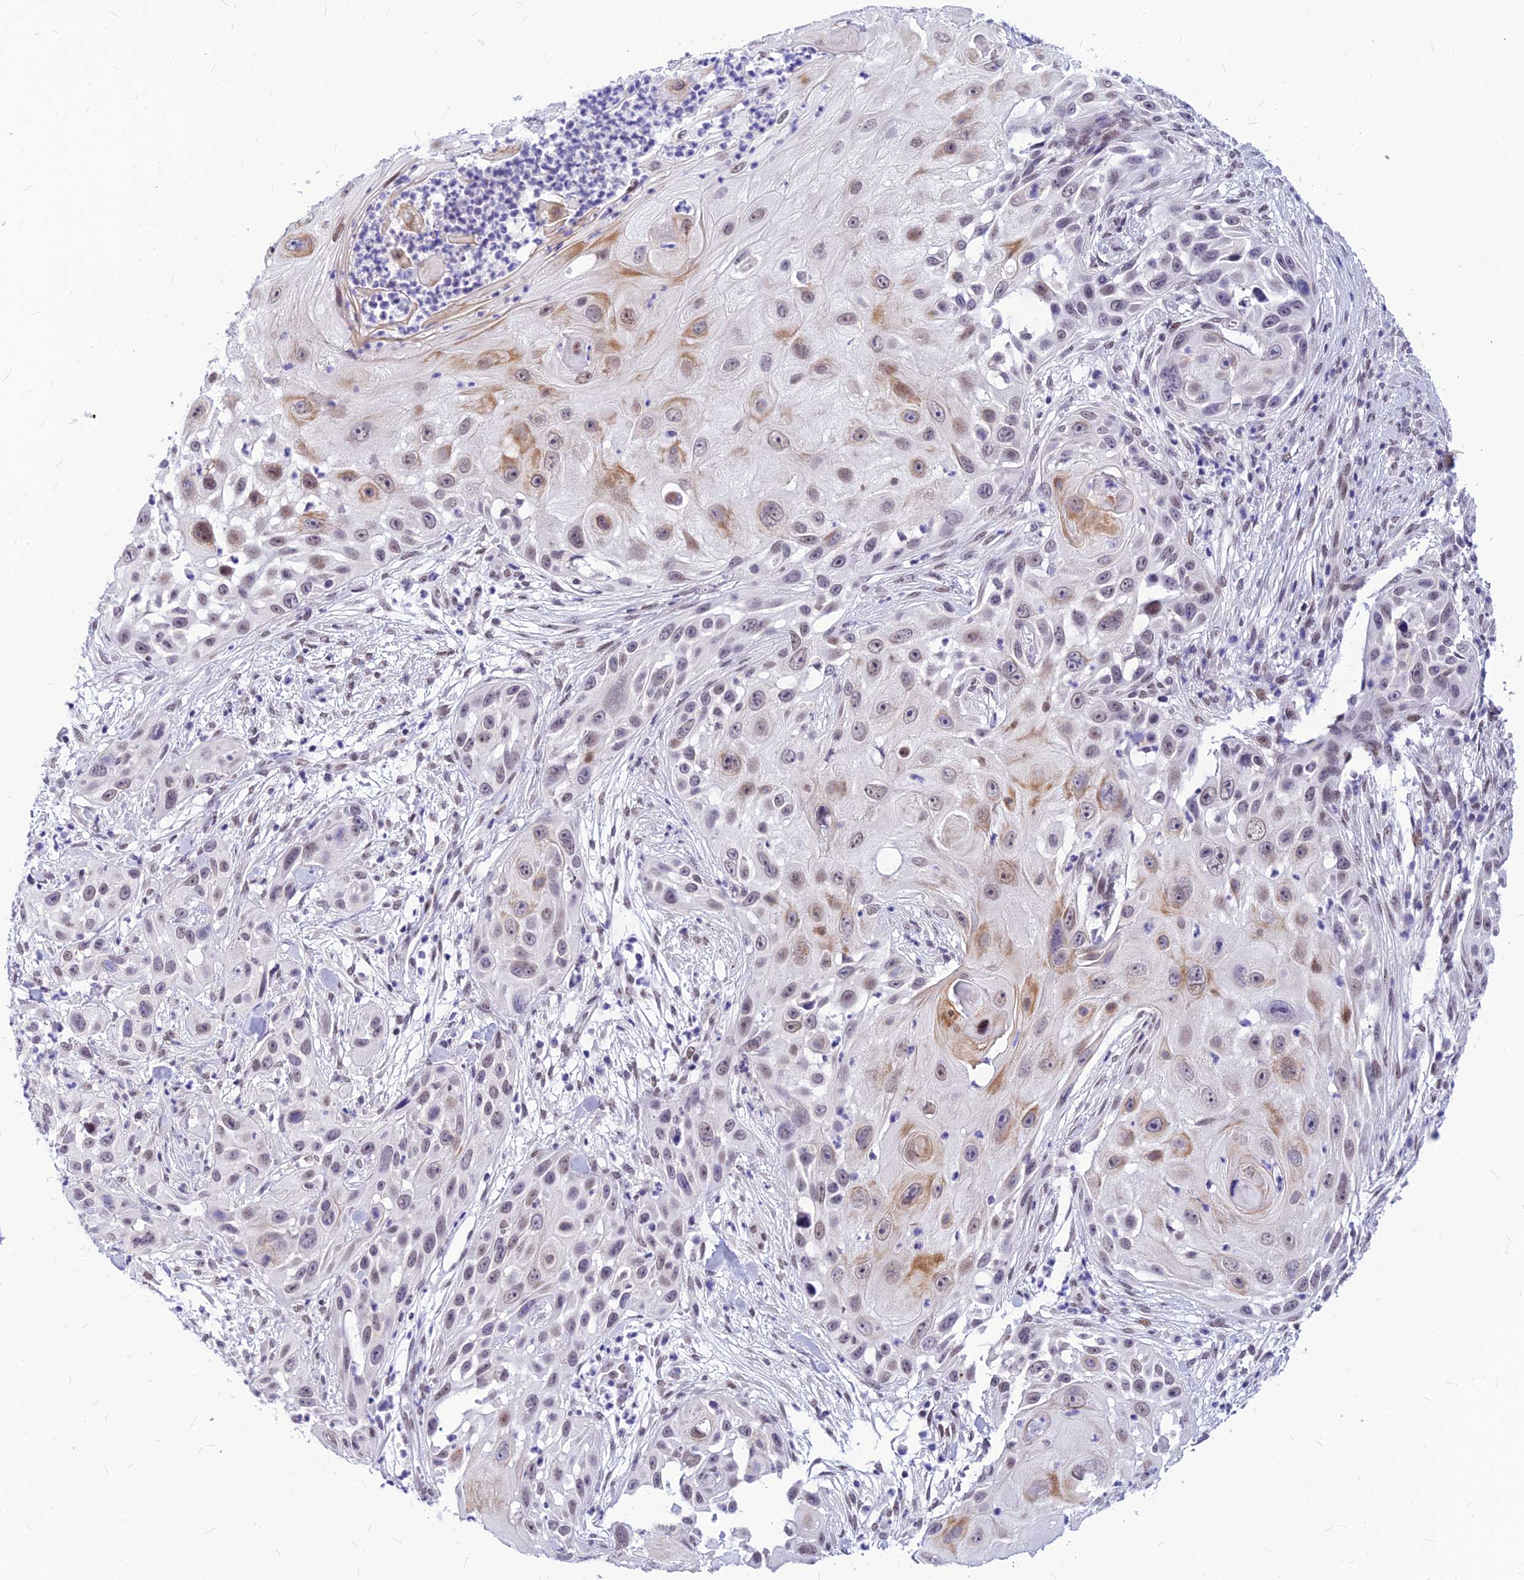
{"staining": {"intensity": "weak", "quantity": "<25%", "location": "cytoplasmic/membranous,nuclear"}, "tissue": "skin cancer", "cell_type": "Tumor cells", "image_type": "cancer", "snomed": [{"axis": "morphology", "description": "Squamous cell carcinoma, NOS"}, {"axis": "topography", "description": "Skin"}], "caption": "The photomicrograph reveals no staining of tumor cells in skin cancer.", "gene": "KCTD13", "patient": {"sex": "female", "age": 44}}